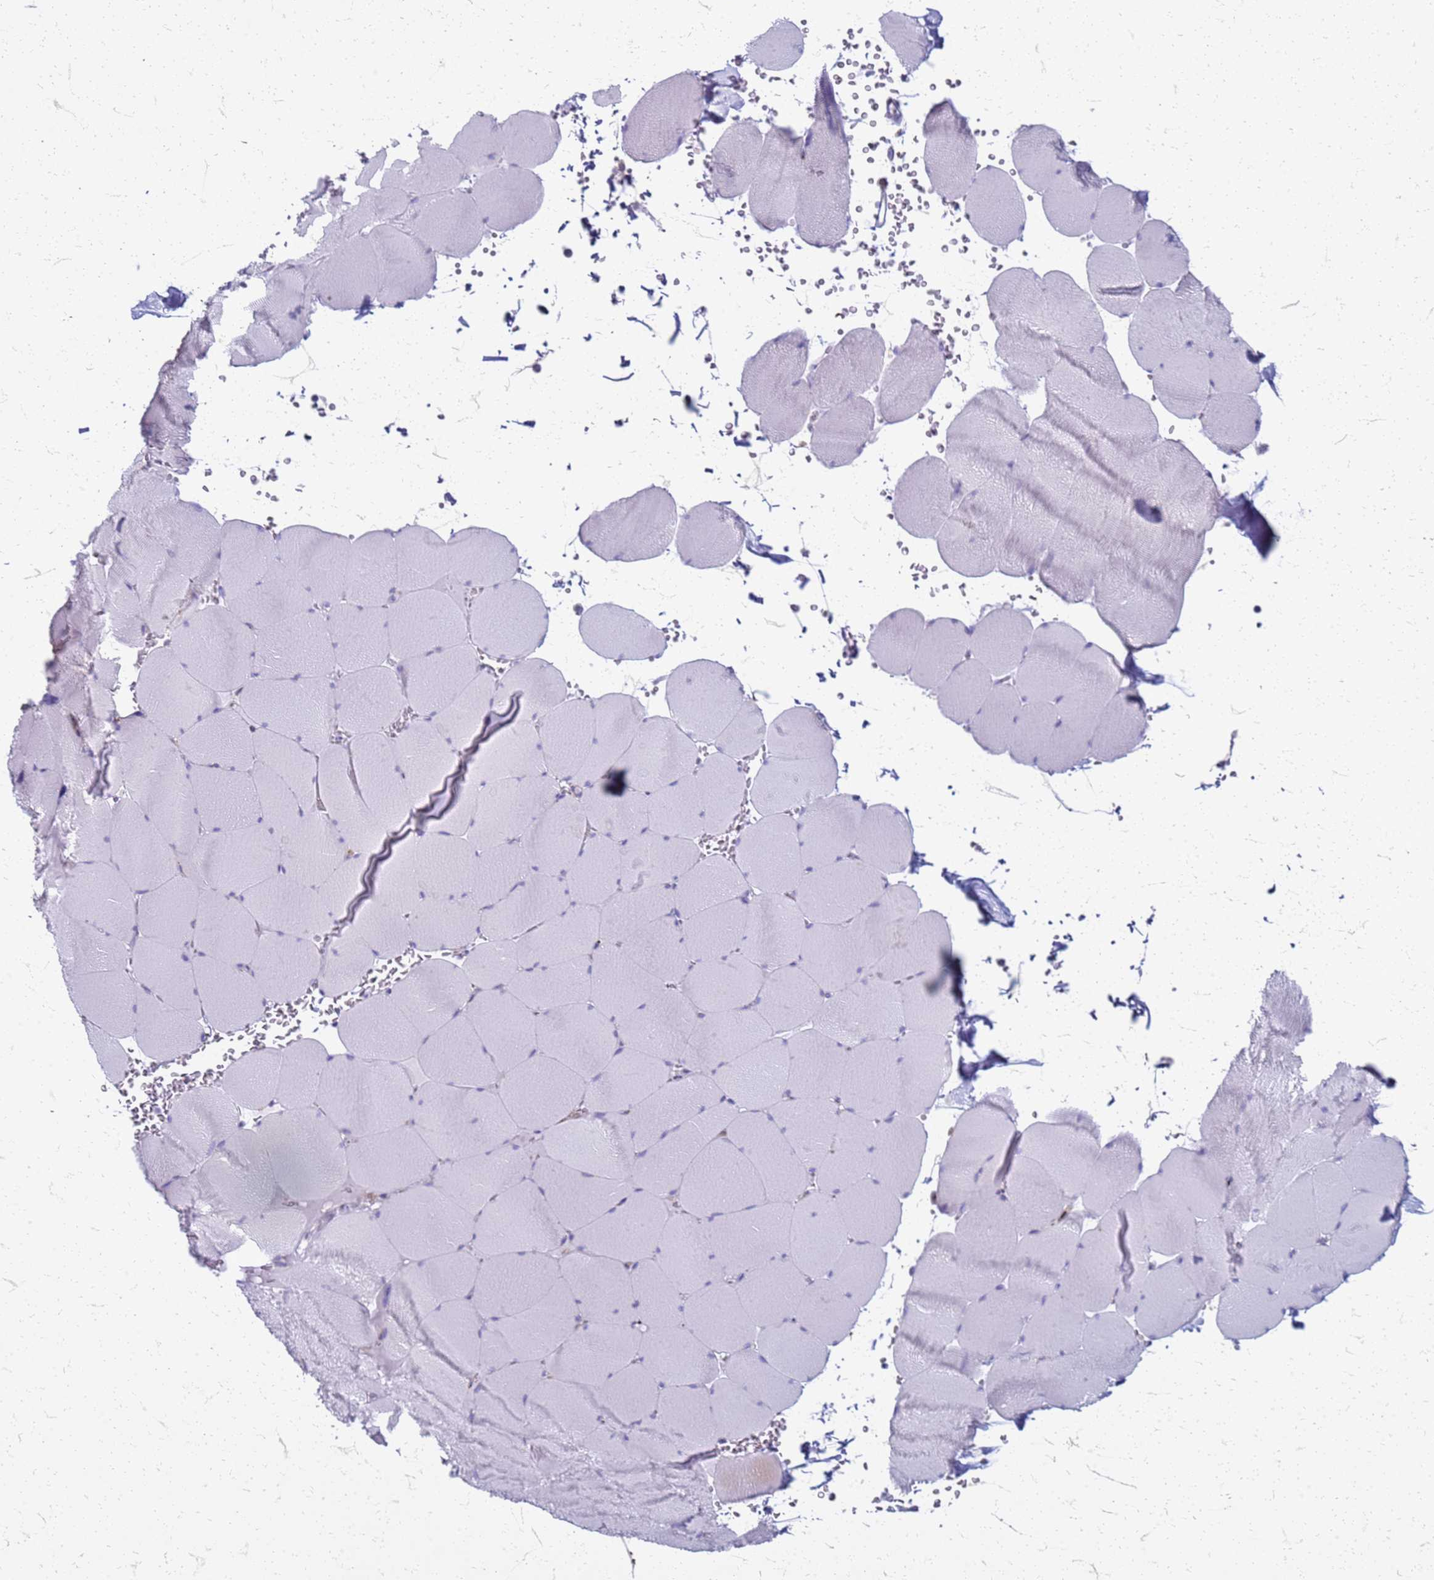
{"staining": {"intensity": "negative", "quantity": "none", "location": "none"}, "tissue": "skeletal muscle", "cell_type": "Myocytes", "image_type": "normal", "snomed": [{"axis": "morphology", "description": "Normal tissue, NOS"}, {"axis": "topography", "description": "Skeletal muscle"}, {"axis": "topography", "description": "Head-Neck"}], "caption": "This is an IHC histopathology image of normal human skeletal muscle. There is no expression in myocytes.", "gene": "PDK3", "patient": {"sex": "male", "age": 66}}